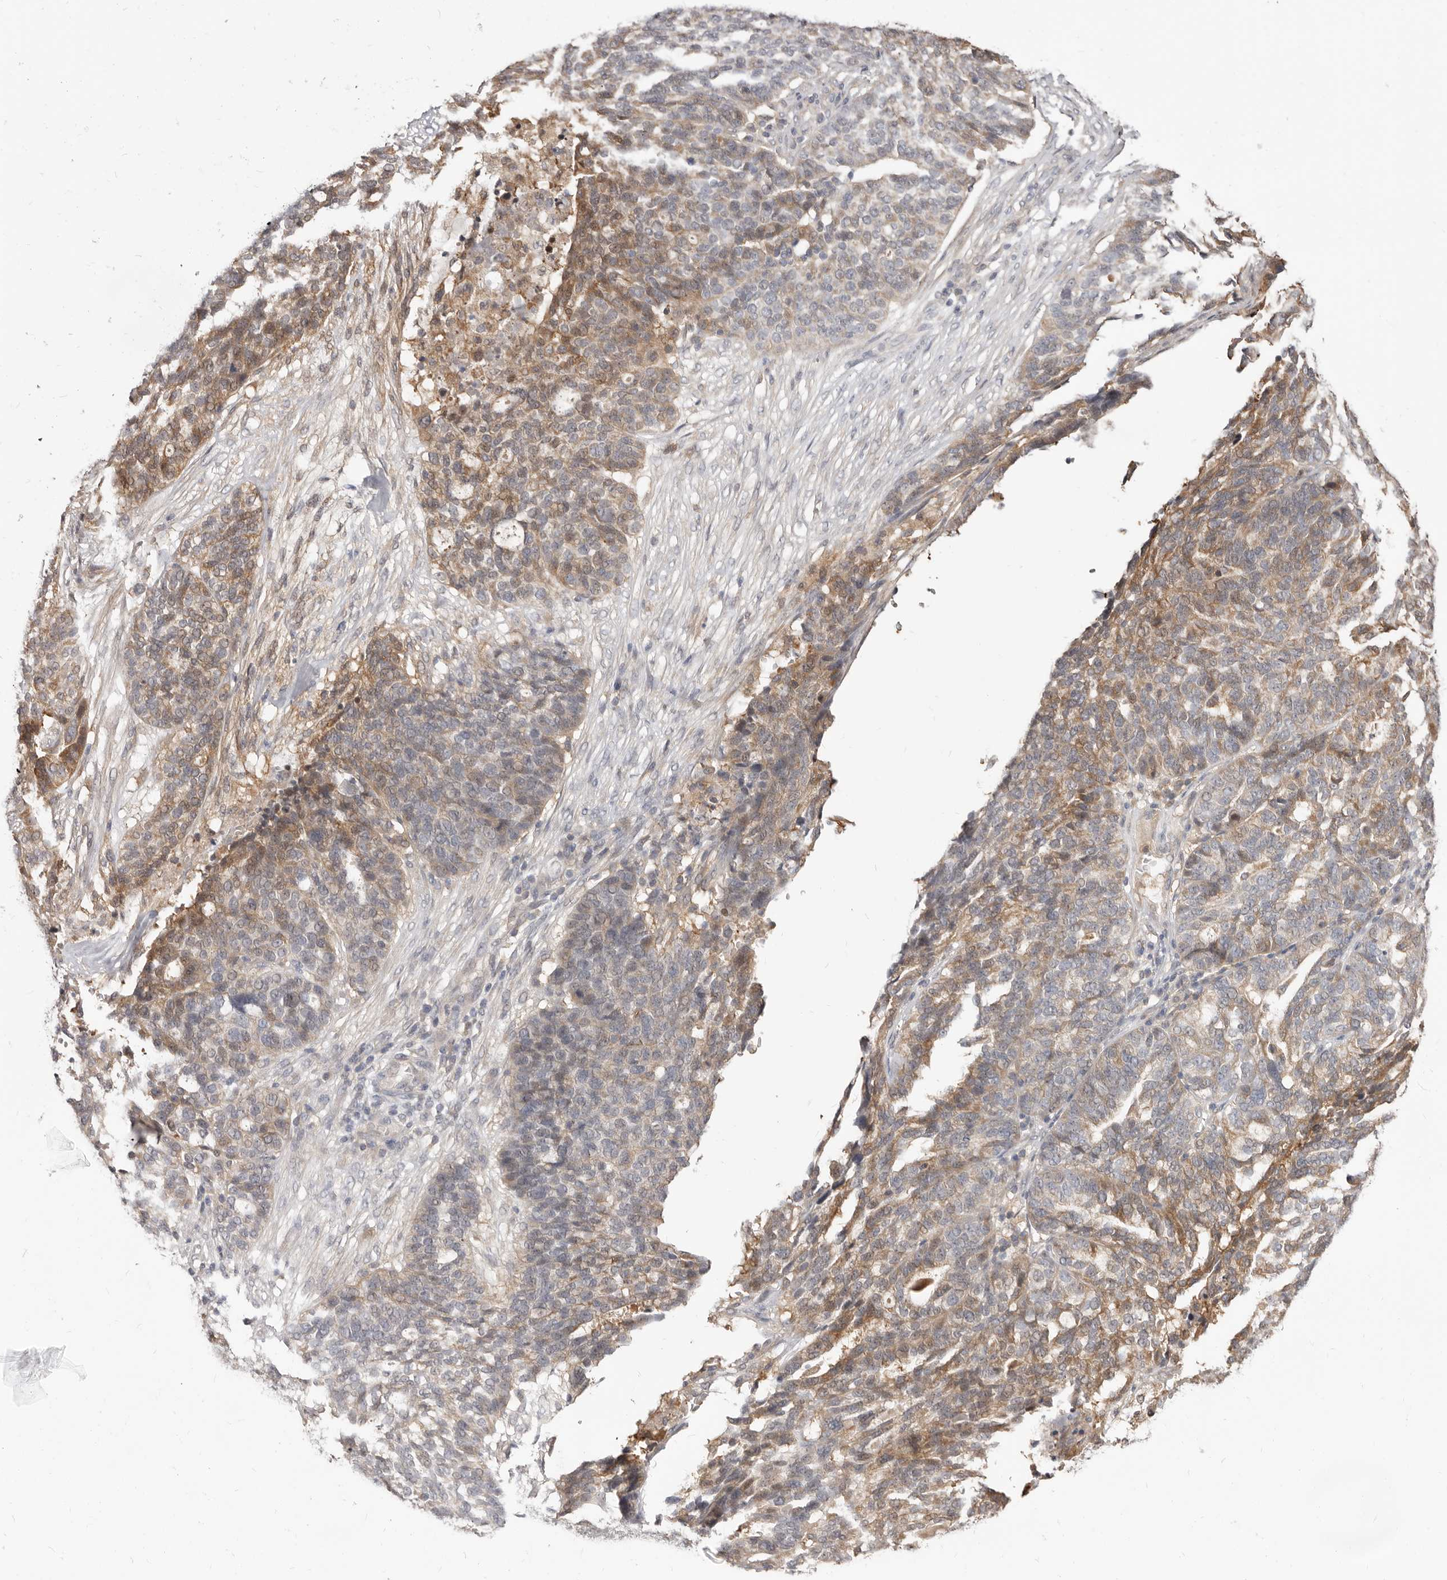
{"staining": {"intensity": "moderate", "quantity": "<25%", "location": "cytoplasmic/membranous"}, "tissue": "ovarian cancer", "cell_type": "Tumor cells", "image_type": "cancer", "snomed": [{"axis": "morphology", "description": "Cystadenocarcinoma, serous, NOS"}, {"axis": "topography", "description": "Ovary"}], "caption": "About <25% of tumor cells in human serous cystadenocarcinoma (ovarian) demonstrate moderate cytoplasmic/membranous protein positivity as visualized by brown immunohistochemical staining.", "gene": "TC2N", "patient": {"sex": "female", "age": 59}}